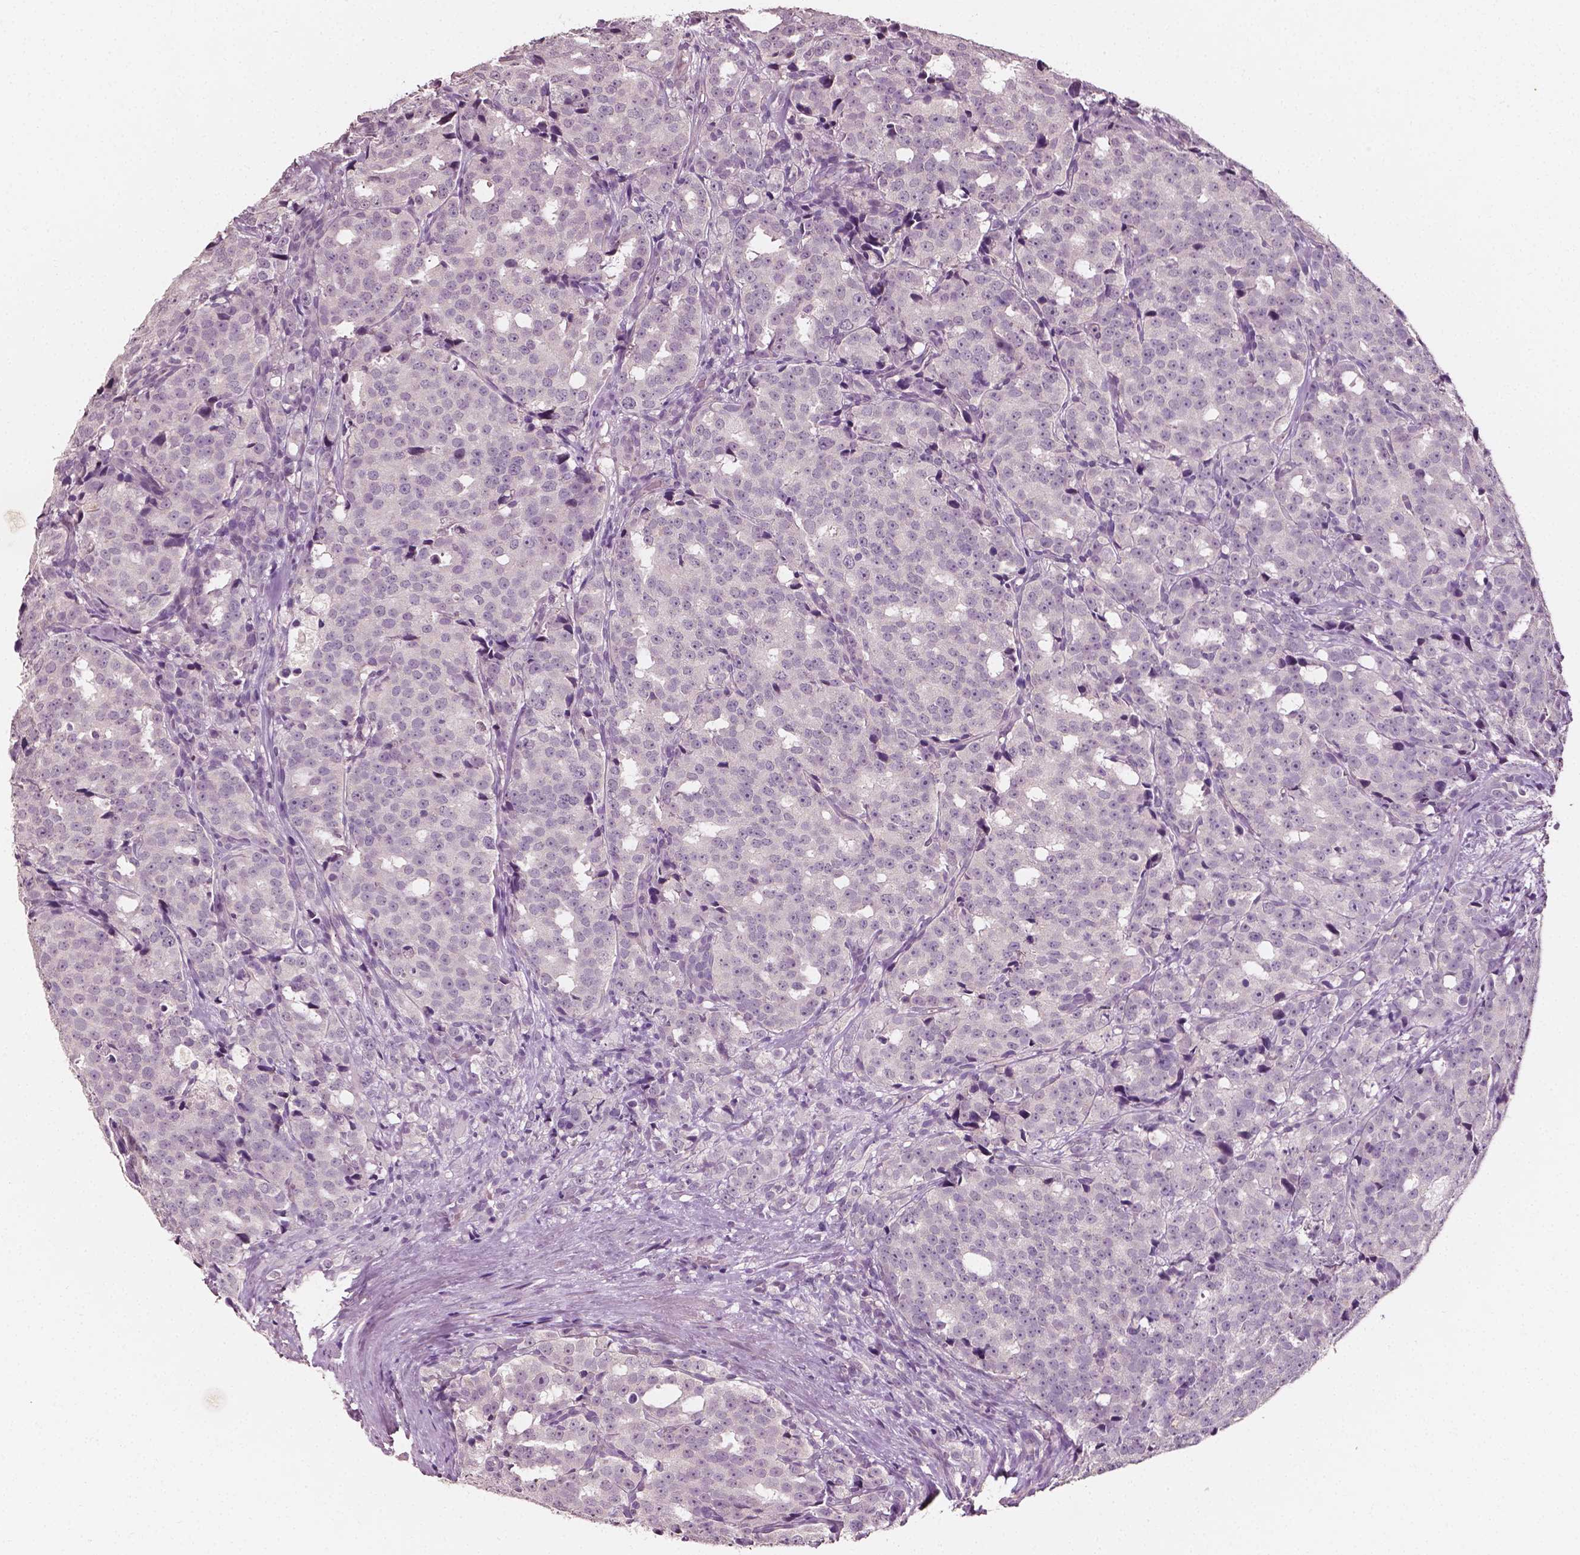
{"staining": {"intensity": "negative", "quantity": "none", "location": "none"}, "tissue": "prostate cancer", "cell_type": "Tumor cells", "image_type": "cancer", "snomed": [{"axis": "morphology", "description": "Adenocarcinoma, High grade"}, {"axis": "topography", "description": "Prostate"}], "caption": "Immunohistochemistry histopathology image of neoplastic tissue: human prostate adenocarcinoma (high-grade) stained with DAB demonstrates no significant protein positivity in tumor cells.", "gene": "PLA2R1", "patient": {"sex": "male", "age": 53}}